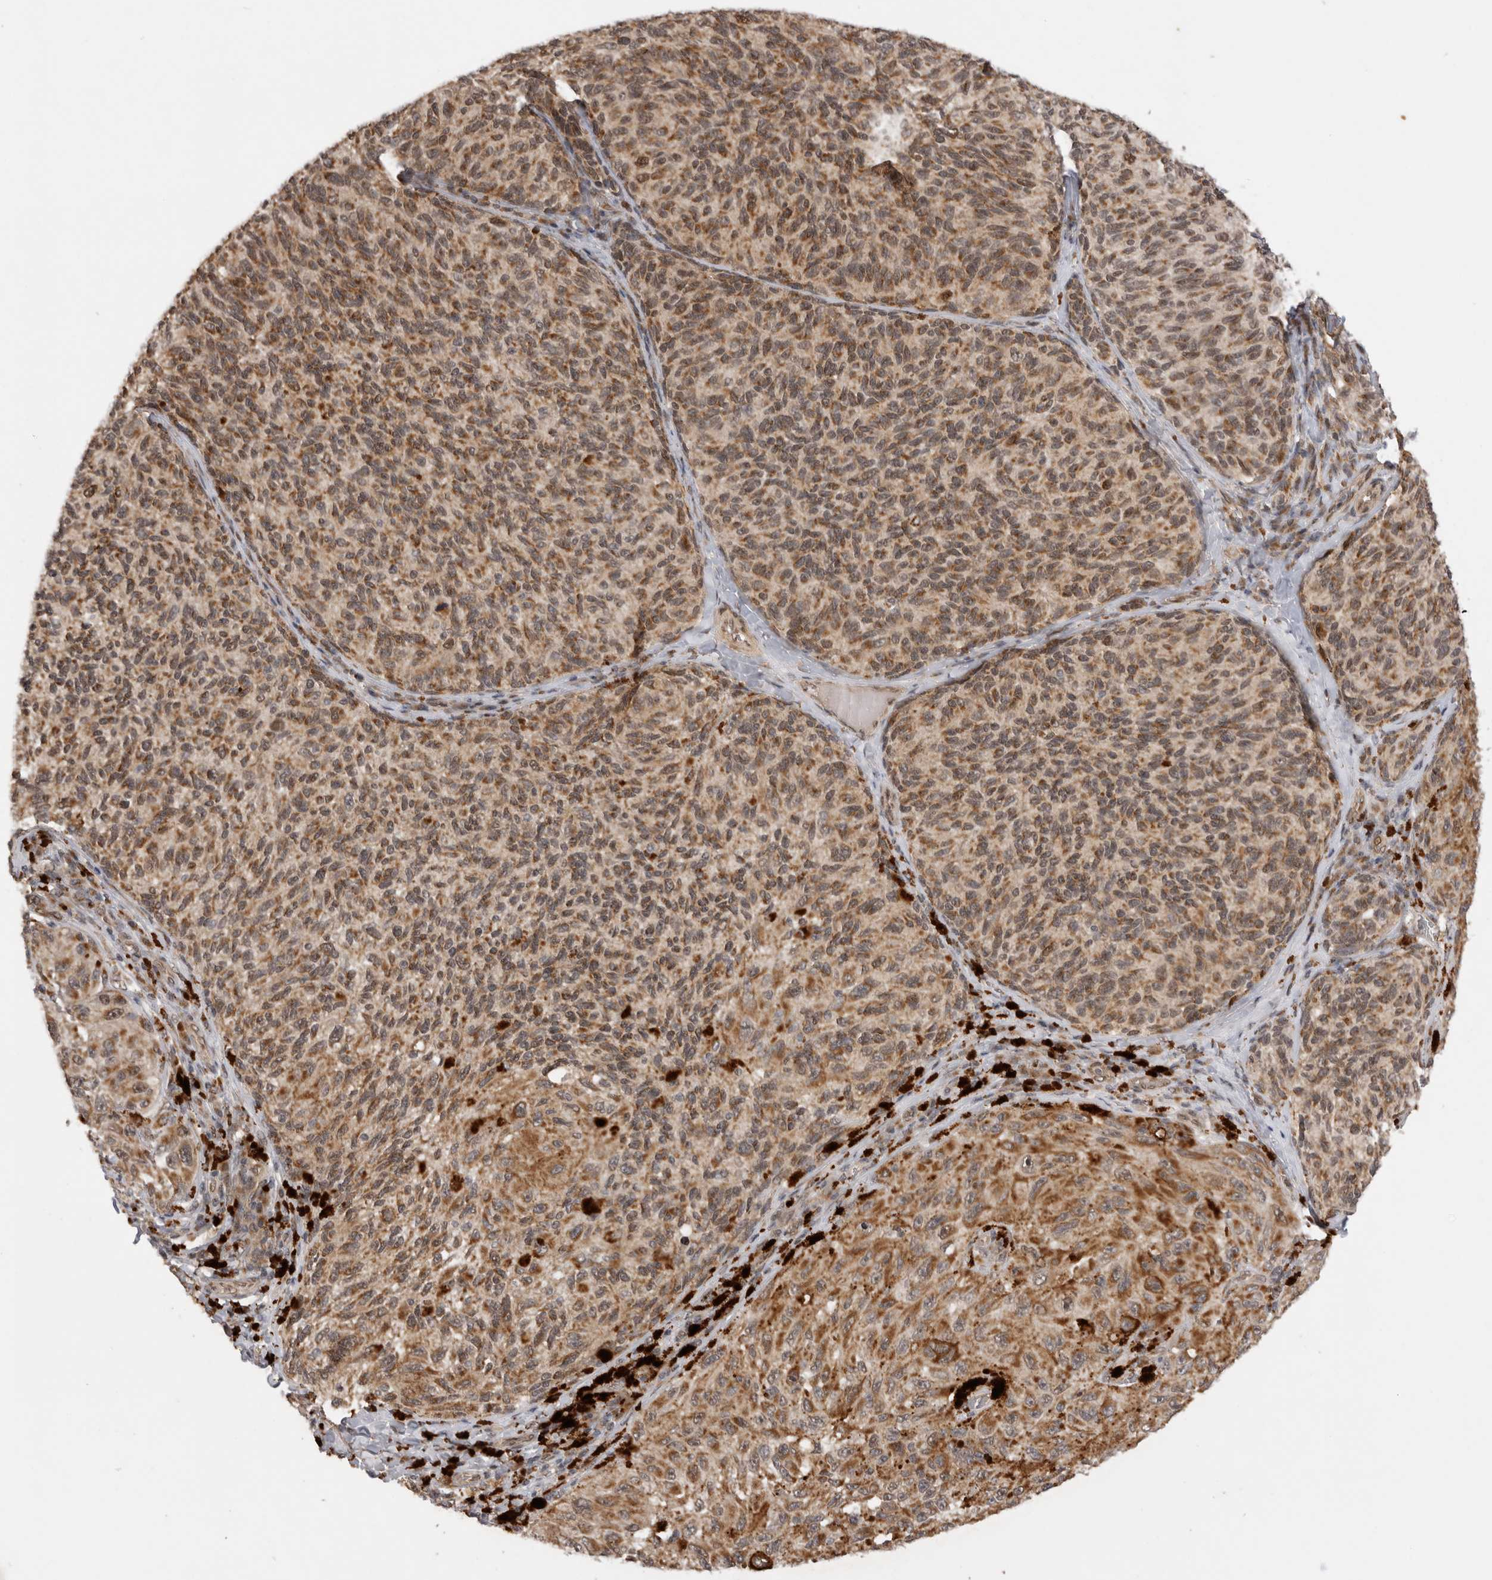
{"staining": {"intensity": "moderate", "quantity": ">75%", "location": "cytoplasmic/membranous,nuclear"}, "tissue": "melanoma", "cell_type": "Tumor cells", "image_type": "cancer", "snomed": [{"axis": "morphology", "description": "Malignant melanoma, NOS"}, {"axis": "topography", "description": "Skin"}], "caption": "Immunohistochemistry (DAB) staining of human malignant melanoma demonstrates moderate cytoplasmic/membranous and nuclear protein positivity in approximately >75% of tumor cells.", "gene": "TMEM65", "patient": {"sex": "female", "age": 73}}